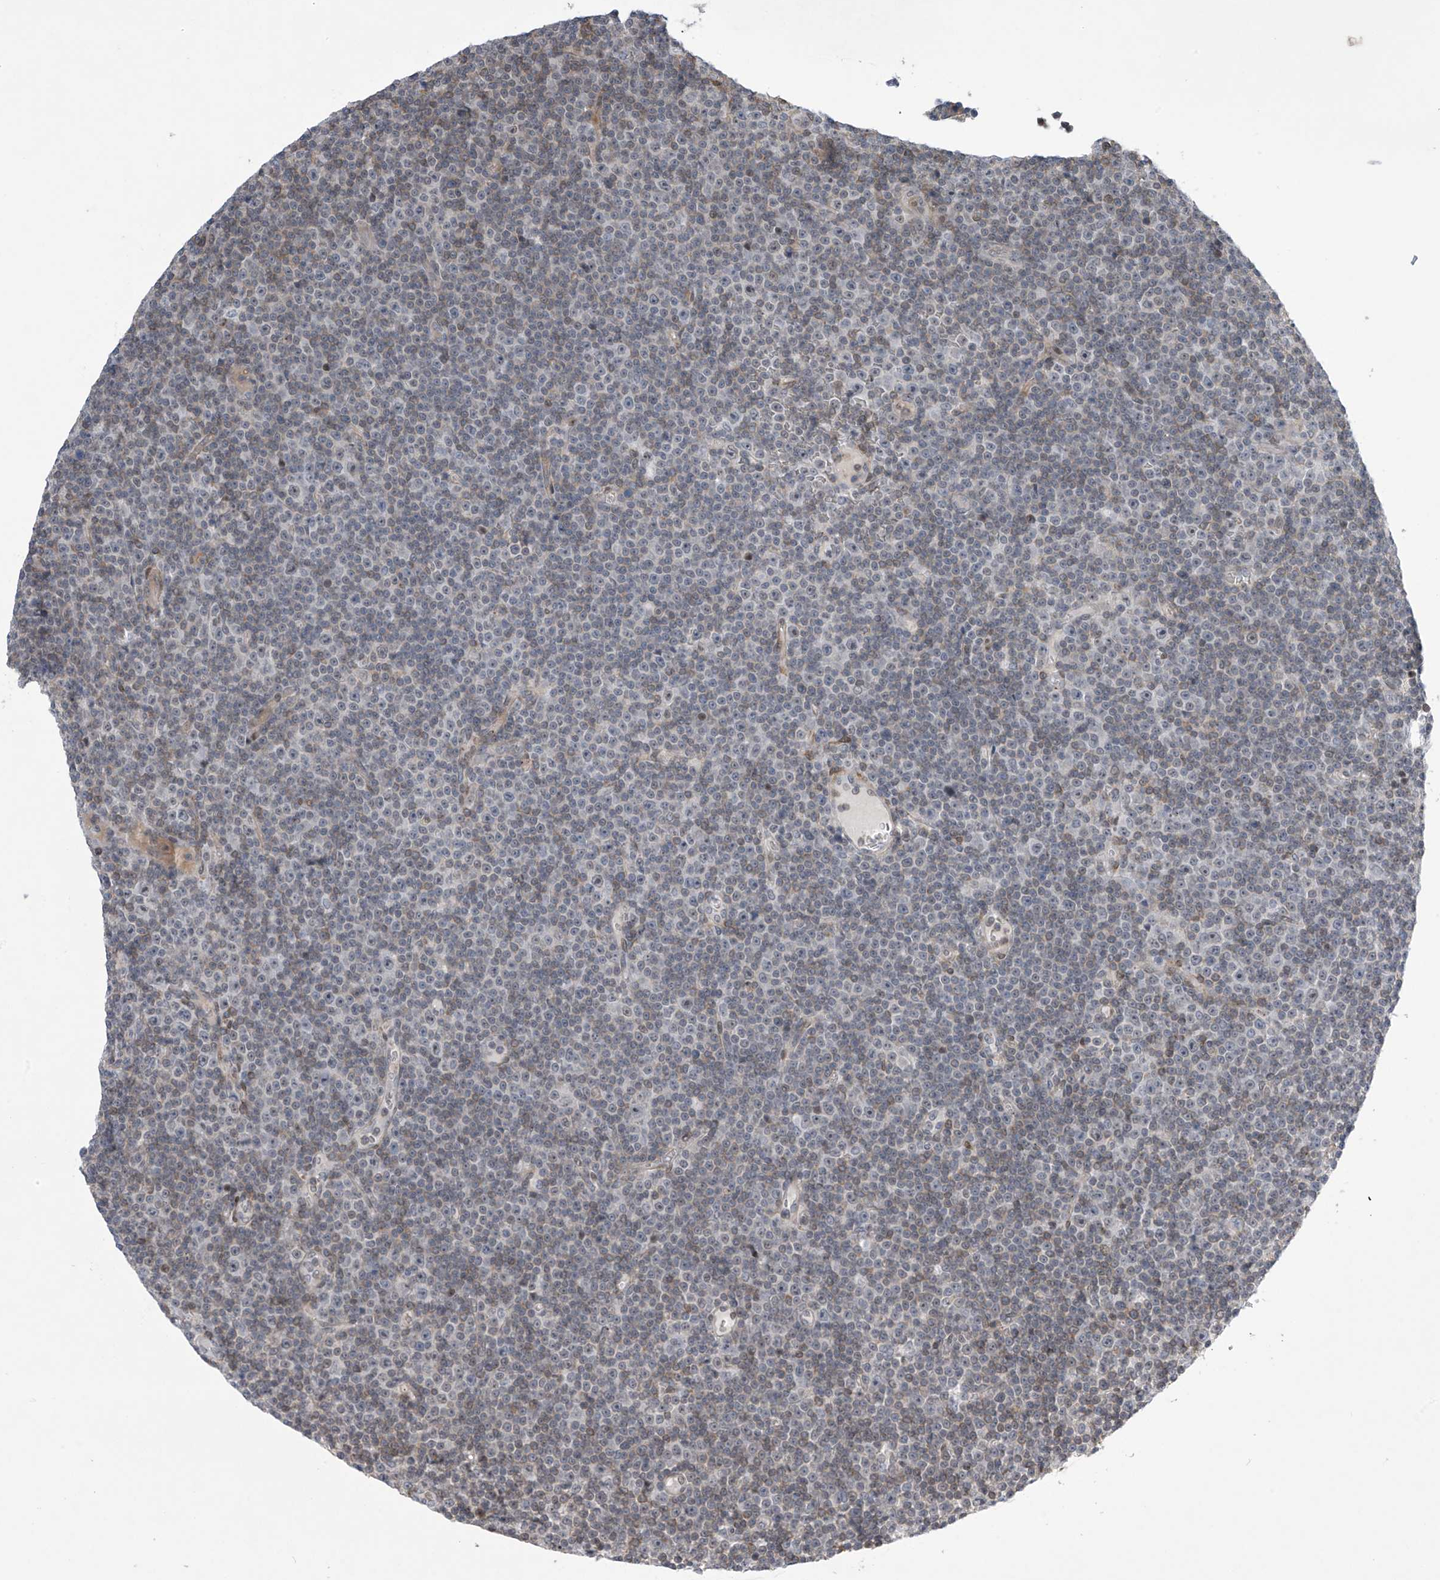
{"staining": {"intensity": "negative", "quantity": "none", "location": "none"}, "tissue": "lymphoma", "cell_type": "Tumor cells", "image_type": "cancer", "snomed": [{"axis": "morphology", "description": "Malignant lymphoma, non-Hodgkin's type, Low grade"}, {"axis": "topography", "description": "Lymph node"}], "caption": "Lymphoma was stained to show a protein in brown. There is no significant positivity in tumor cells. (DAB (3,3'-diaminobenzidine) immunohistochemistry, high magnification).", "gene": "MSL3", "patient": {"sex": "female", "age": 67}}